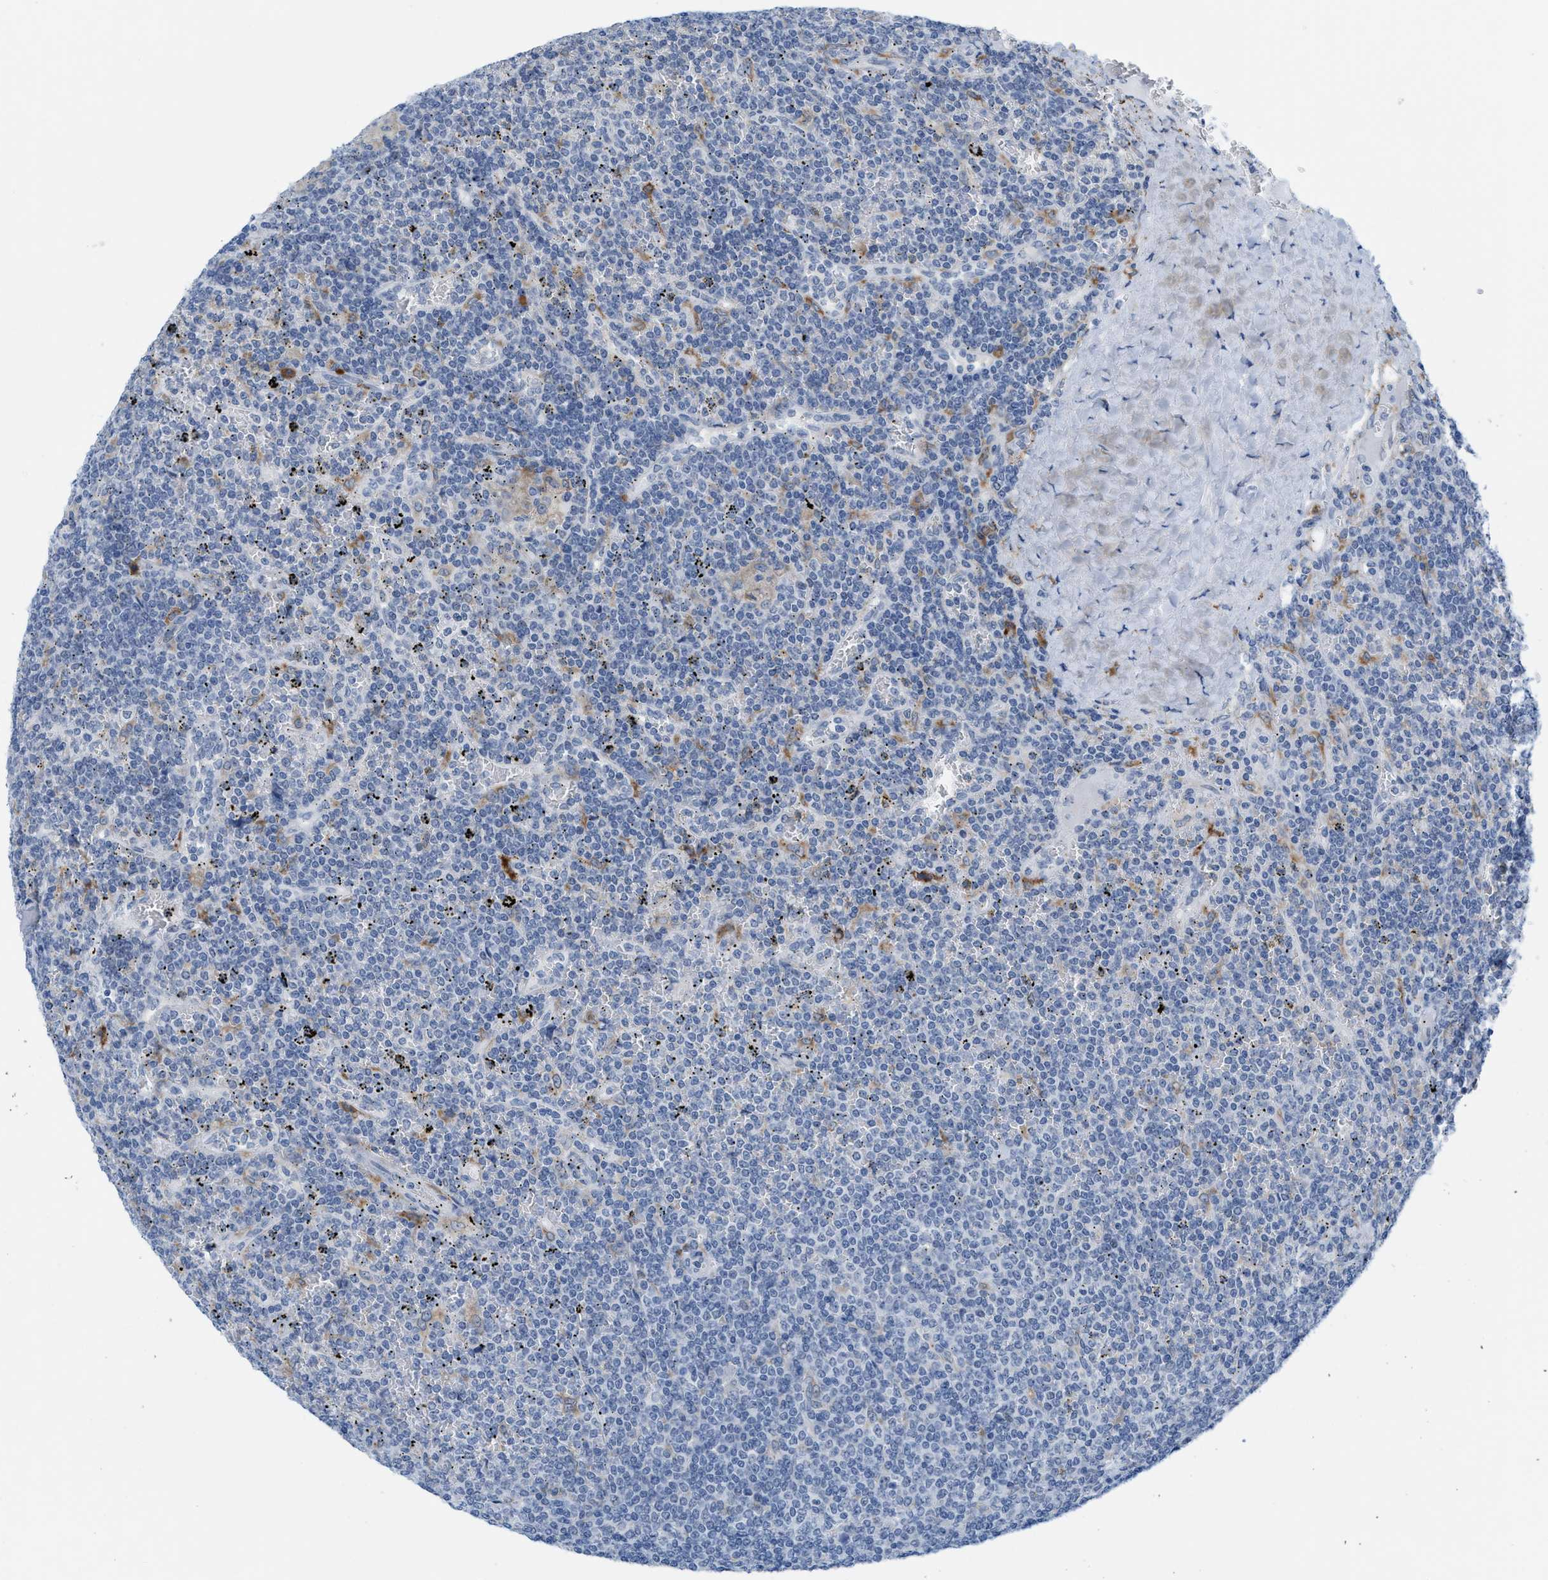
{"staining": {"intensity": "negative", "quantity": "none", "location": "none"}, "tissue": "lymphoma", "cell_type": "Tumor cells", "image_type": "cancer", "snomed": [{"axis": "morphology", "description": "Malignant lymphoma, non-Hodgkin's type, Low grade"}, {"axis": "topography", "description": "Spleen"}], "caption": "Tumor cells show no significant expression in lymphoma.", "gene": "KIFC3", "patient": {"sex": "female", "age": 19}}